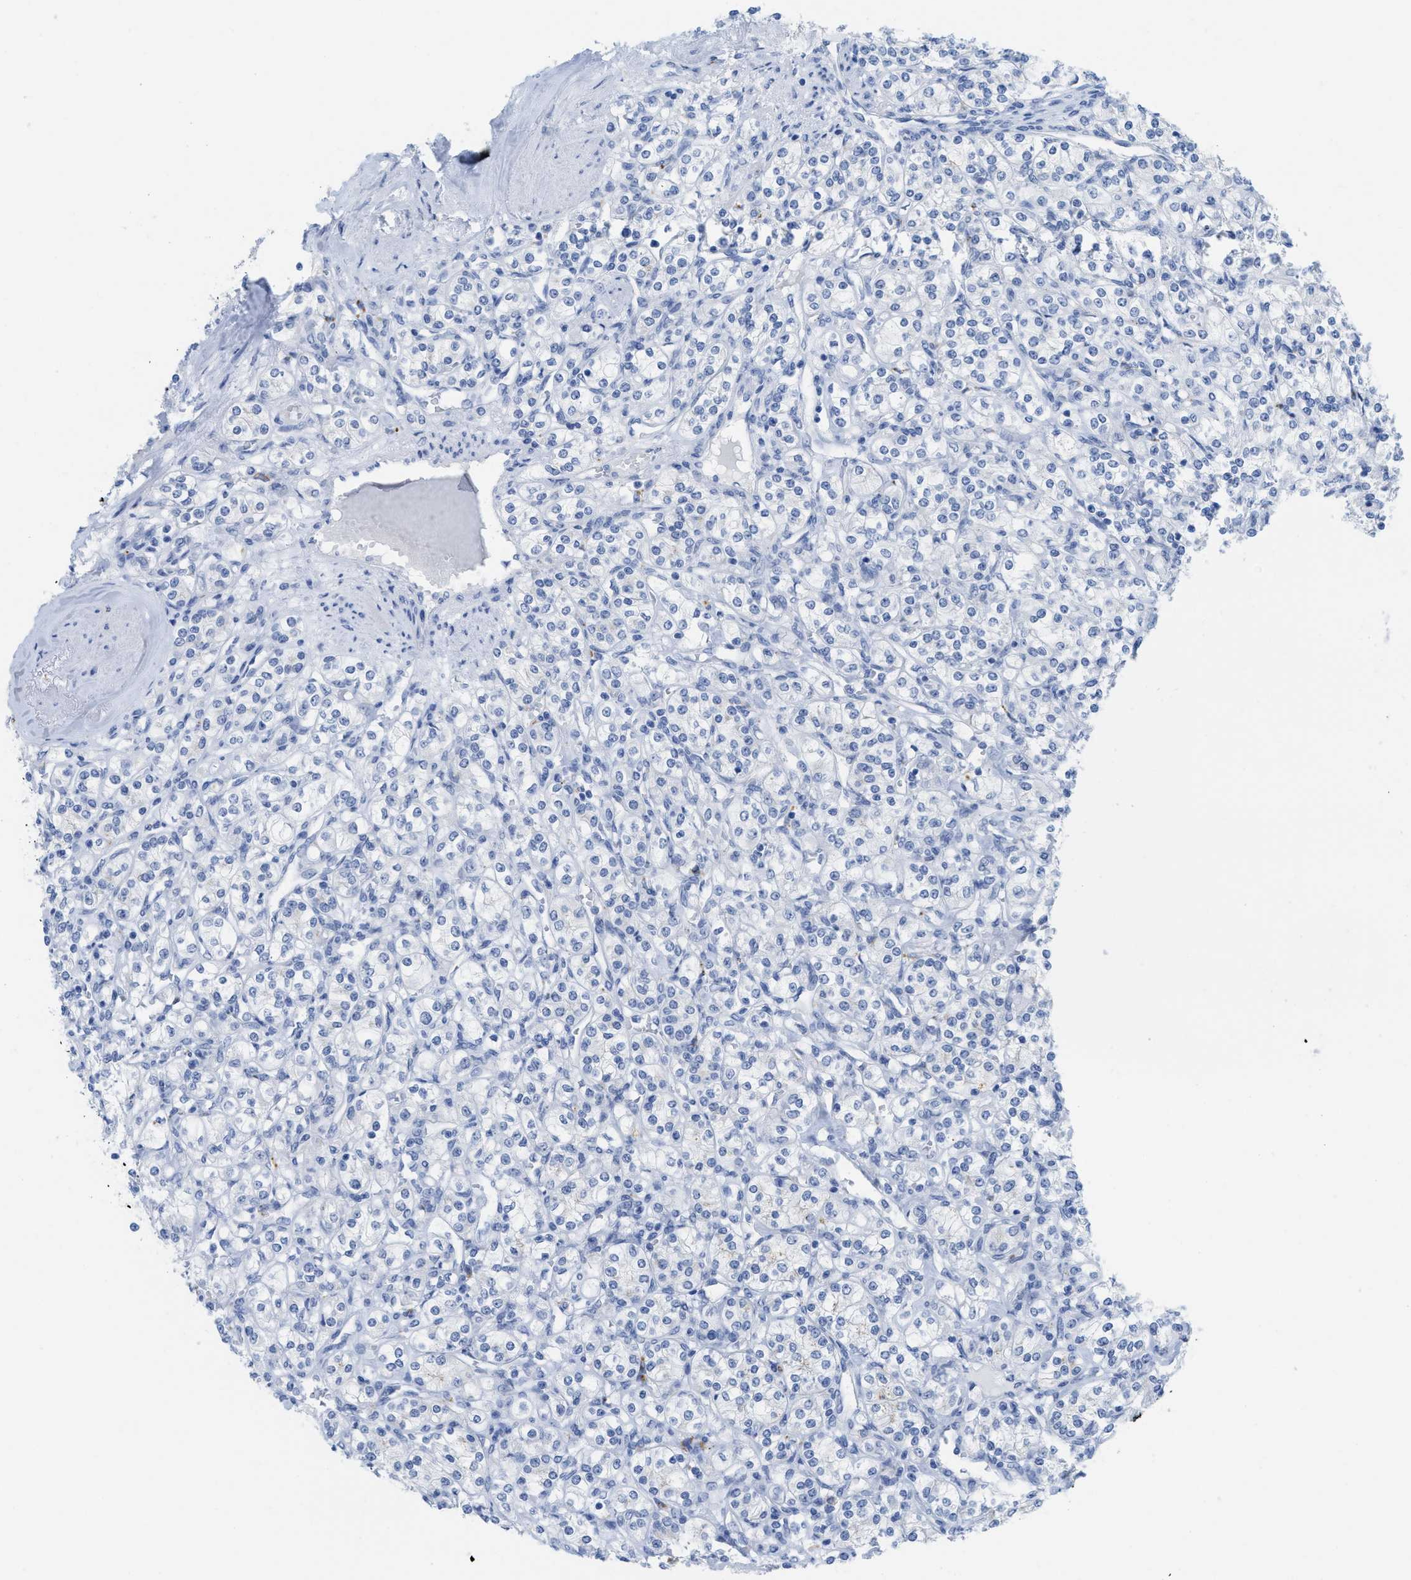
{"staining": {"intensity": "negative", "quantity": "none", "location": "none"}, "tissue": "renal cancer", "cell_type": "Tumor cells", "image_type": "cancer", "snomed": [{"axis": "morphology", "description": "Adenocarcinoma, NOS"}, {"axis": "topography", "description": "Kidney"}], "caption": "DAB immunohistochemical staining of human renal adenocarcinoma shows no significant staining in tumor cells.", "gene": "WDR4", "patient": {"sex": "male", "age": 77}}